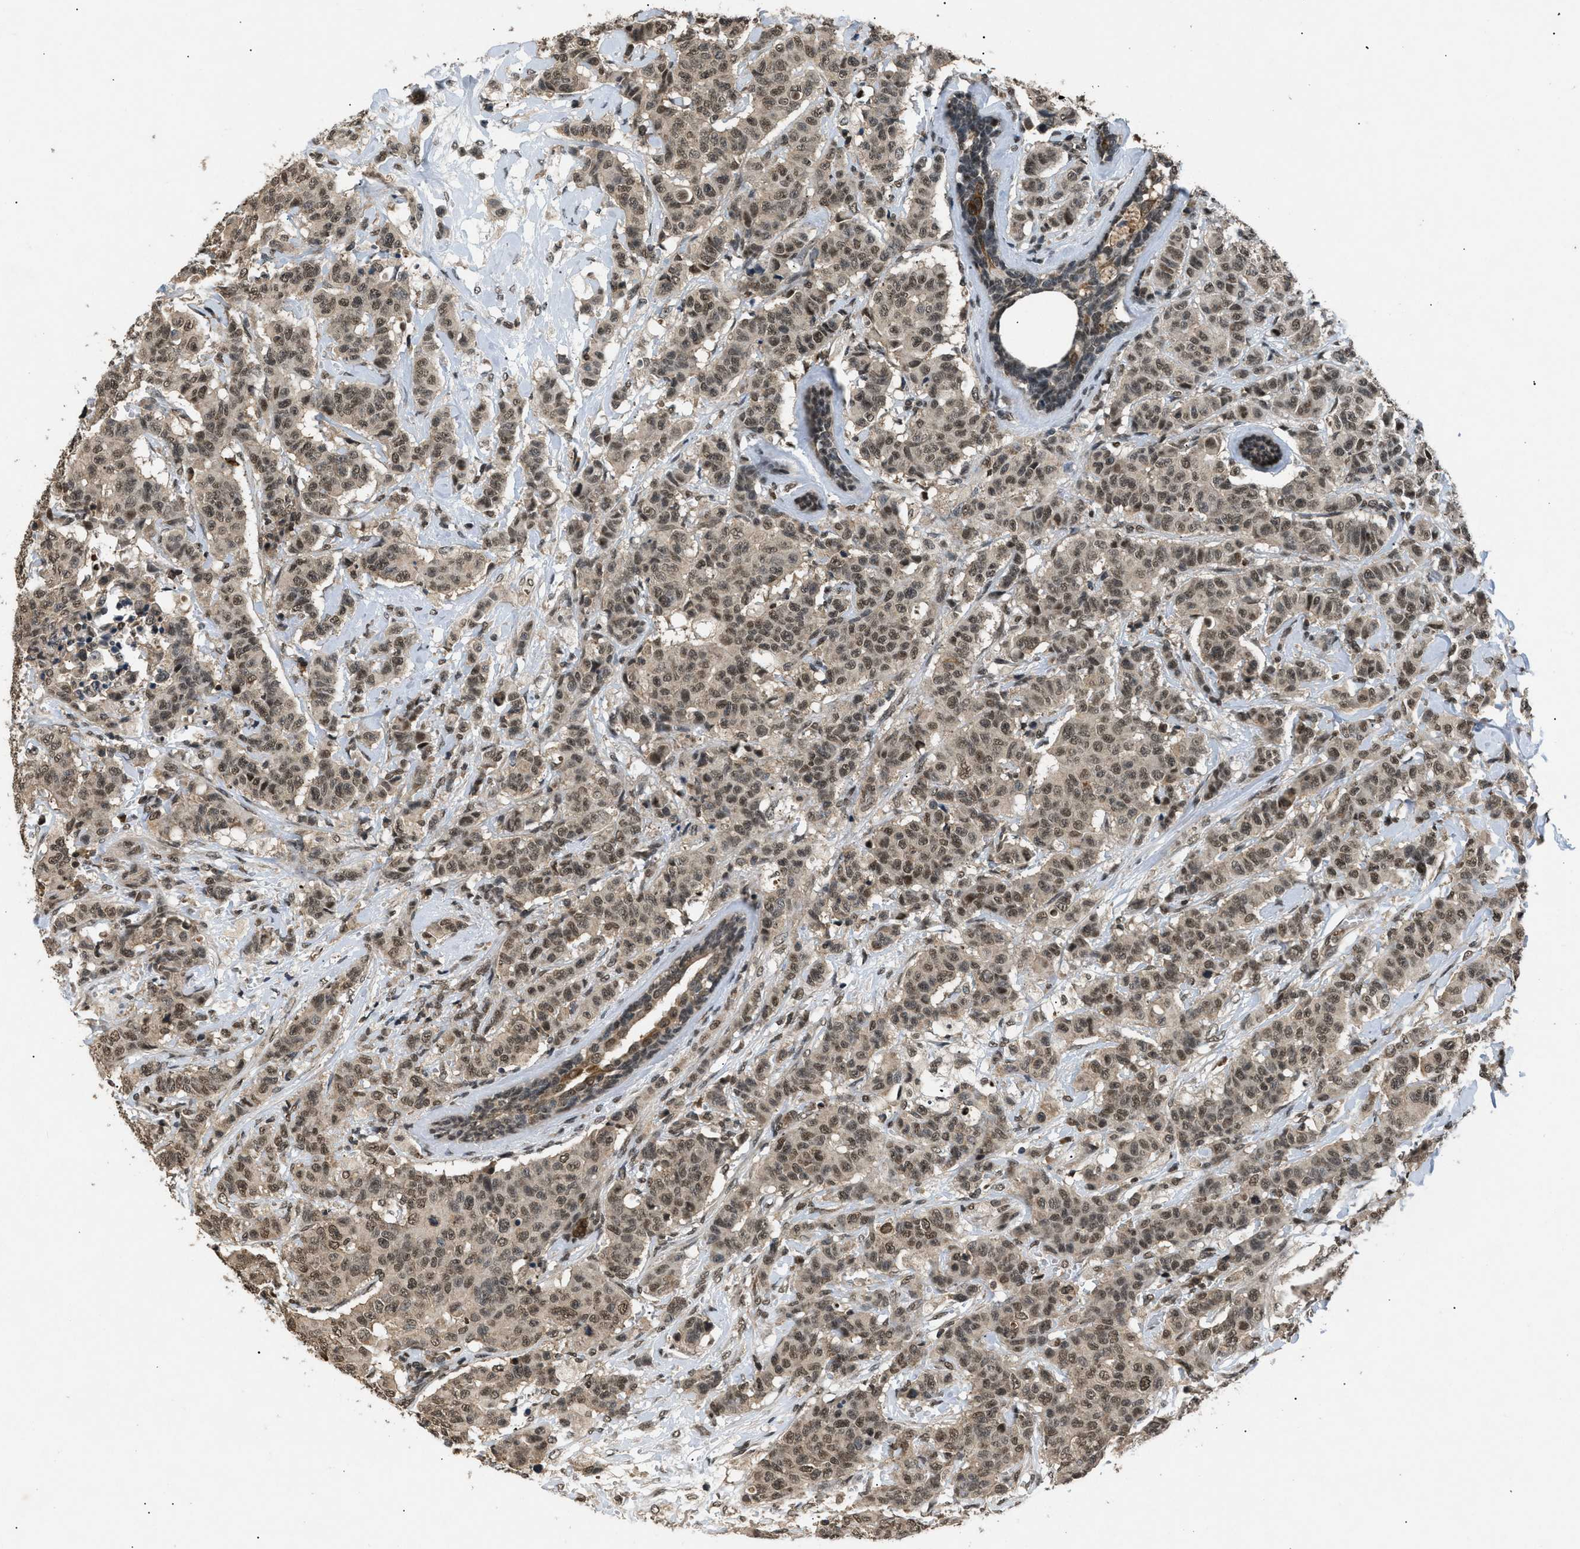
{"staining": {"intensity": "moderate", "quantity": ">75%", "location": "cytoplasmic/membranous,nuclear"}, "tissue": "breast cancer", "cell_type": "Tumor cells", "image_type": "cancer", "snomed": [{"axis": "morphology", "description": "Normal tissue, NOS"}, {"axis": "morphology", "description": "Duct carcinoma"}, {"axis": "topography", "description": "Breast"}], "caption": "Breast cancer (invasive ductal carcinoma) stained with a protein marker exhibits moderate staining in tumor cells.", "gene": "RBM5", "patient": {"sex": "female", "age": 40}}